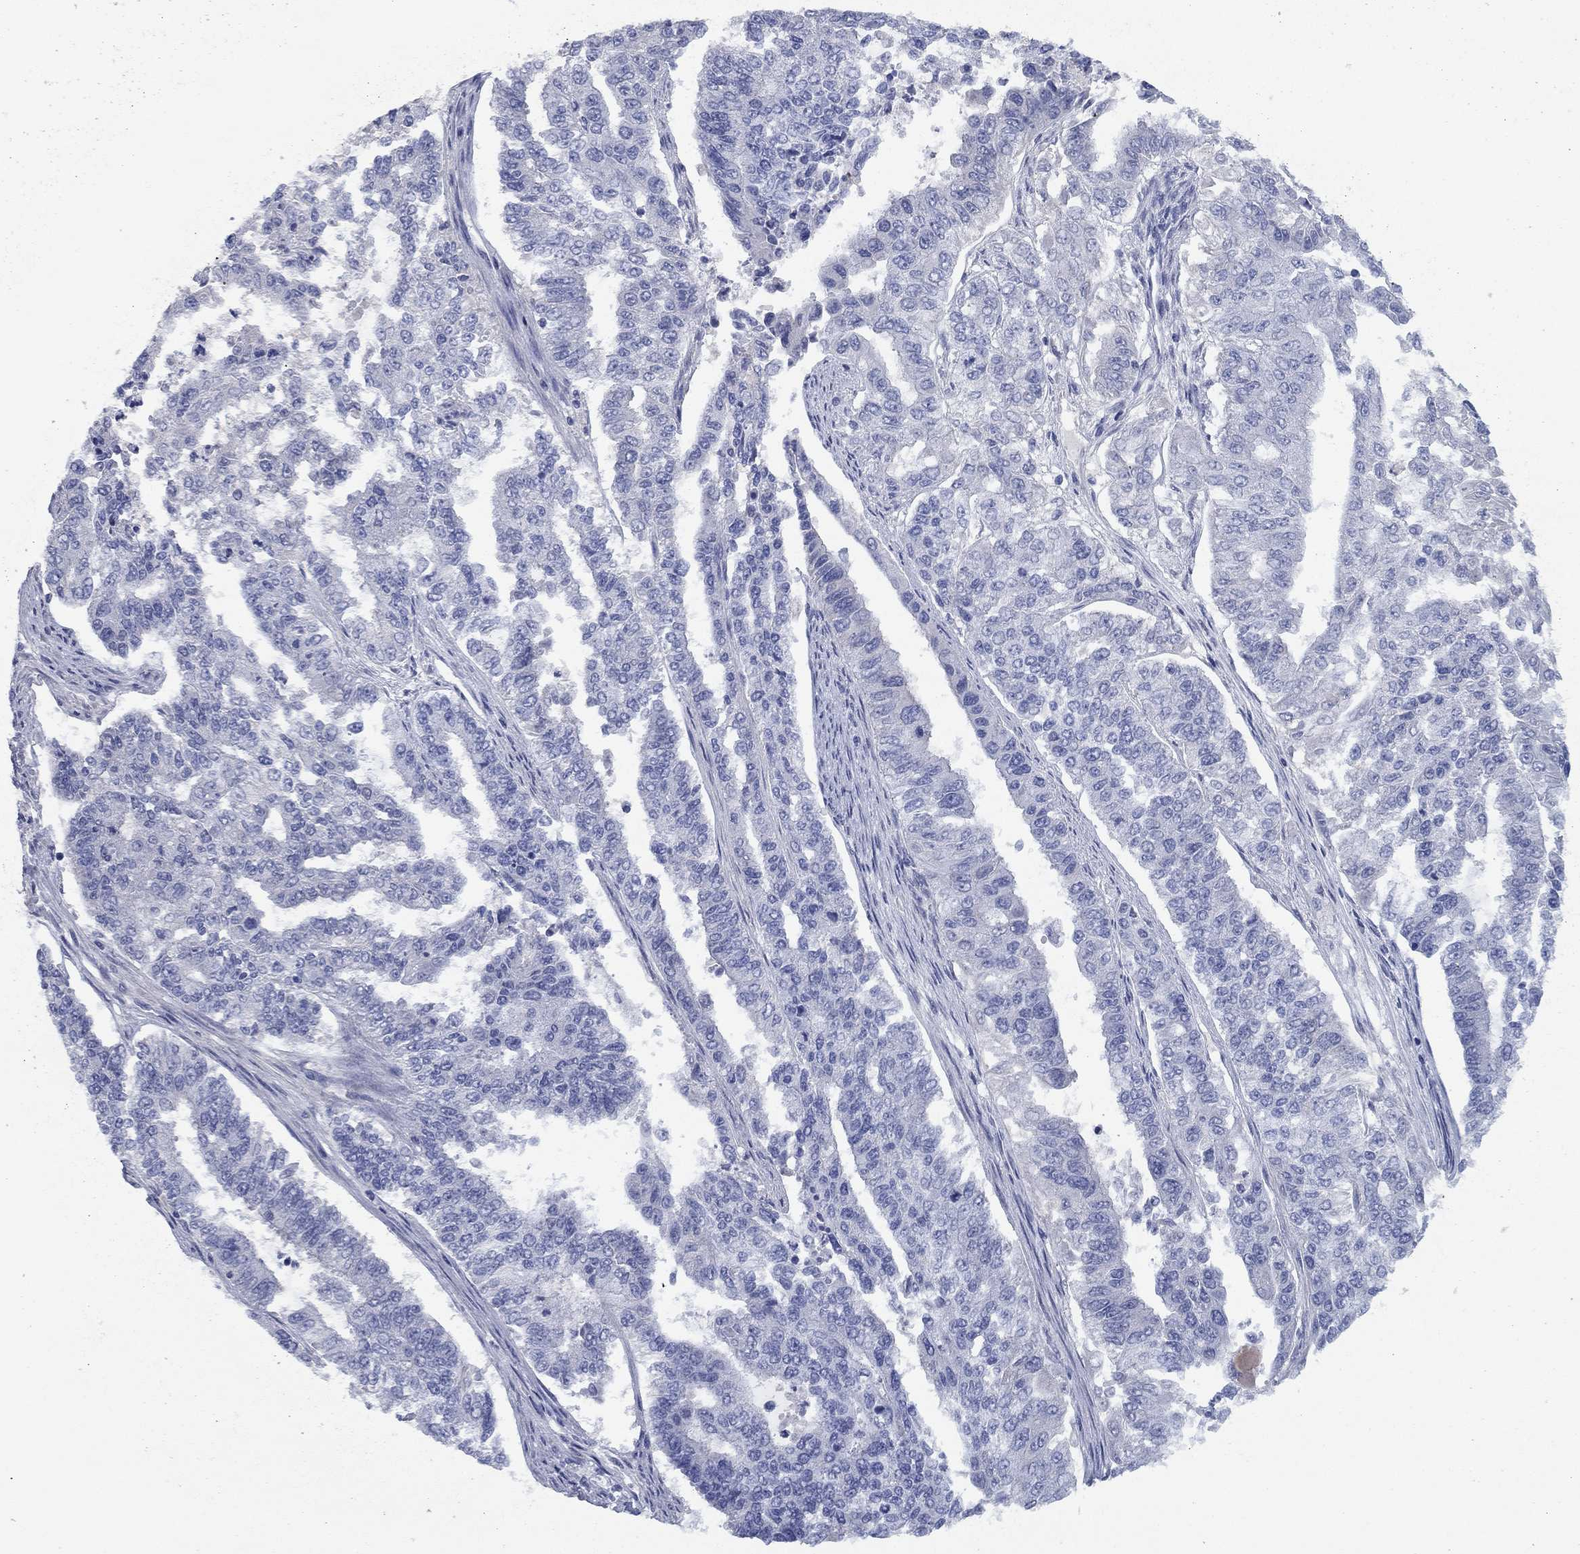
{"staining": {"intensity": "negative", "quantity": "none", "location": "none"}, "tissue": "endometrial cancer", "cell_type": "Tumor cells", "image_type": "cancer", "snomed": [{"axis": "morphology", "description": "Adenocarcinoma, NOS"}, {"axis": "topography", "description": "Uterus"}], "caption": "DAB (3,3'-diaminobenzidine) immunohistochemical staining of human endometrial adenocarcinoma shows no significant positivity in tumor cells.", "gene": "APOC3", "patient": {"sex": "female", "age": 59}}